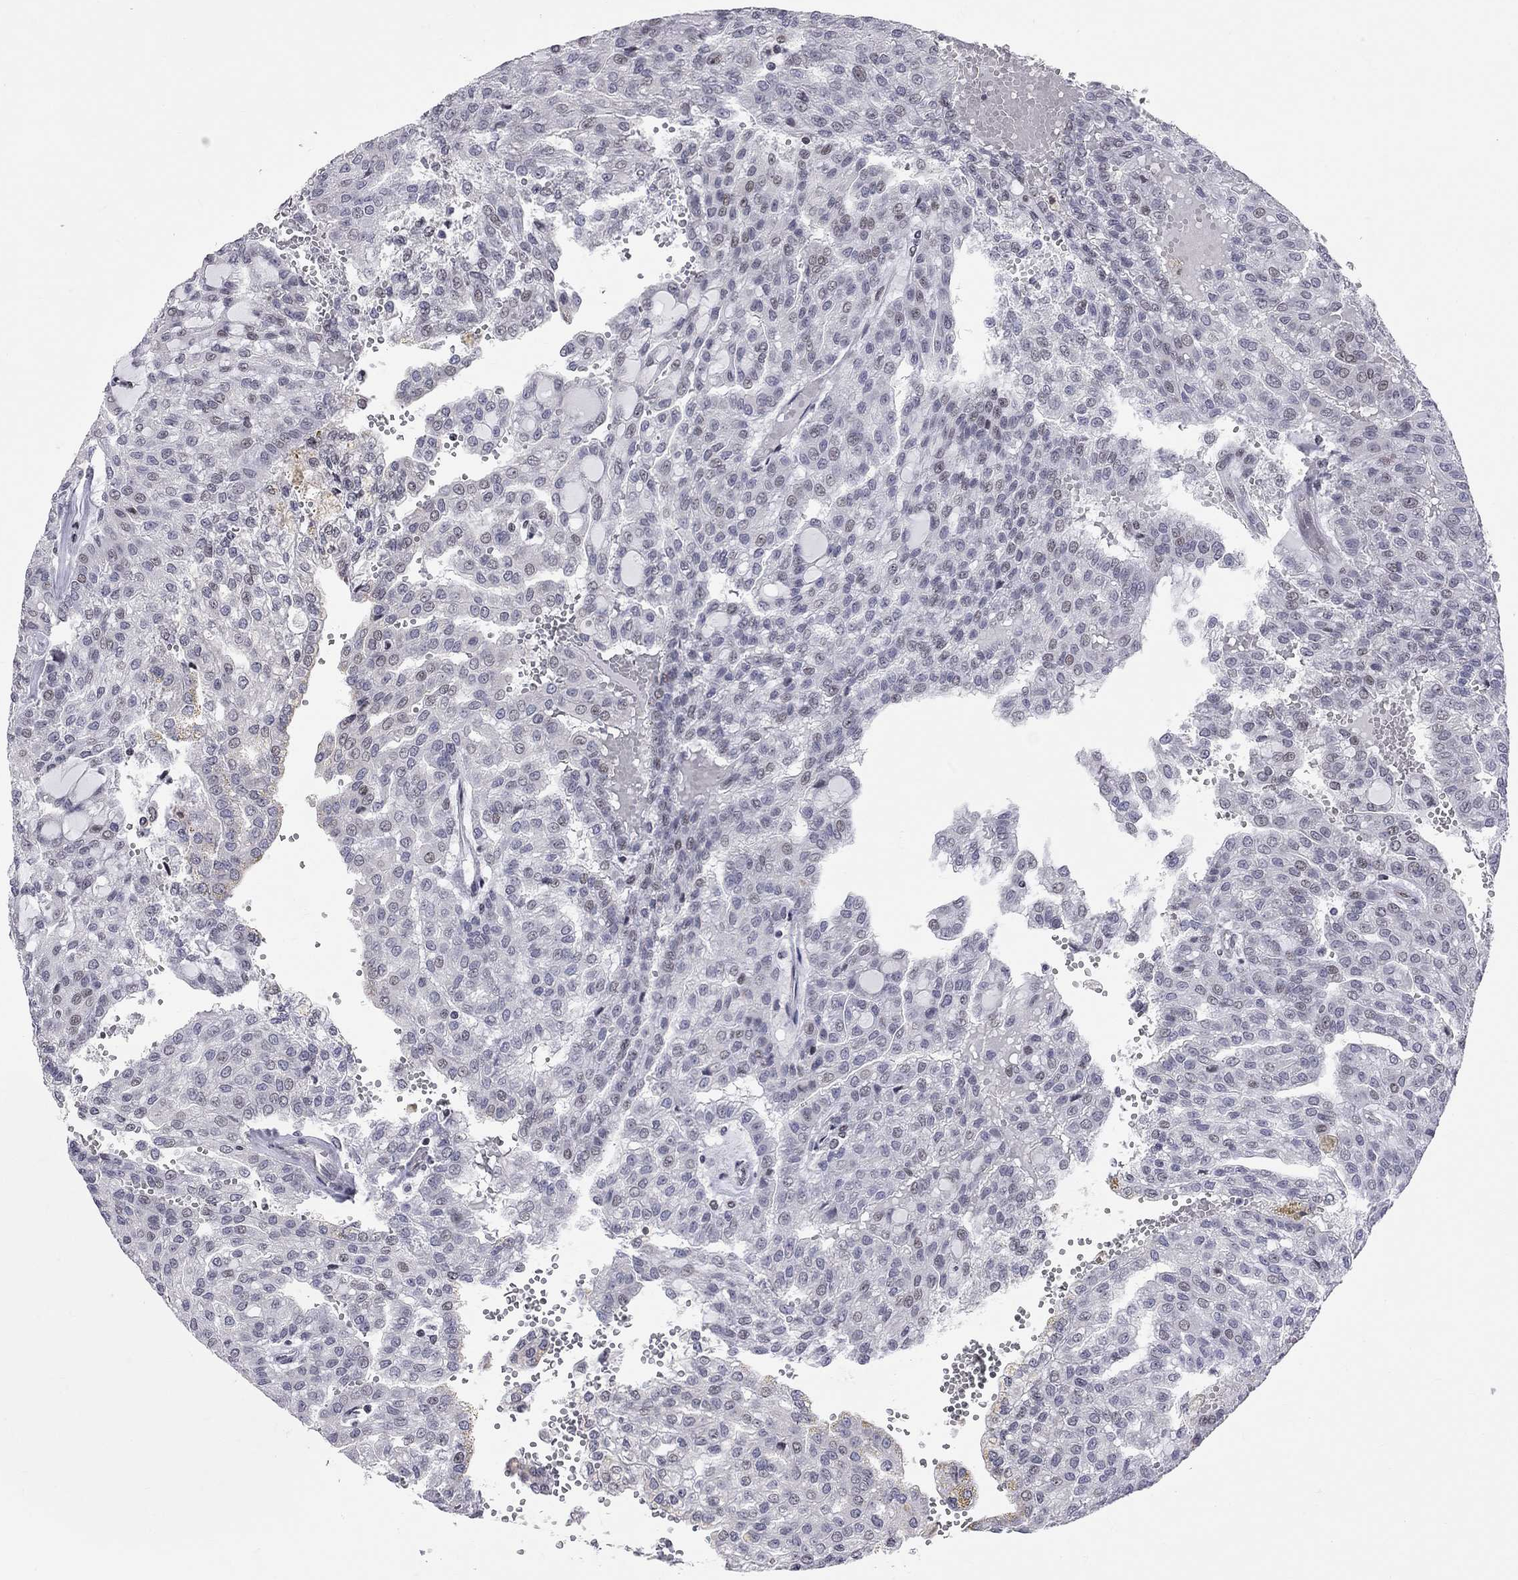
{"staining": {"intensity": "negative", "quantity": "none", "location": "none"}, "tissue": "renal cancer", "cell_type": "Tumor cells", "image_type": "cancer", "snomed": [{"axis": "morphology", "description": "Adenocarcinoma, NOS"}, {"axis": "topography", "description": "Kidney"}], "caption": "IHC of renal adenocarcinoma demonstrates no staining in tumor cells.", "gene": "MTNR1B", "patient": {"sex": "male", "age": 63}}